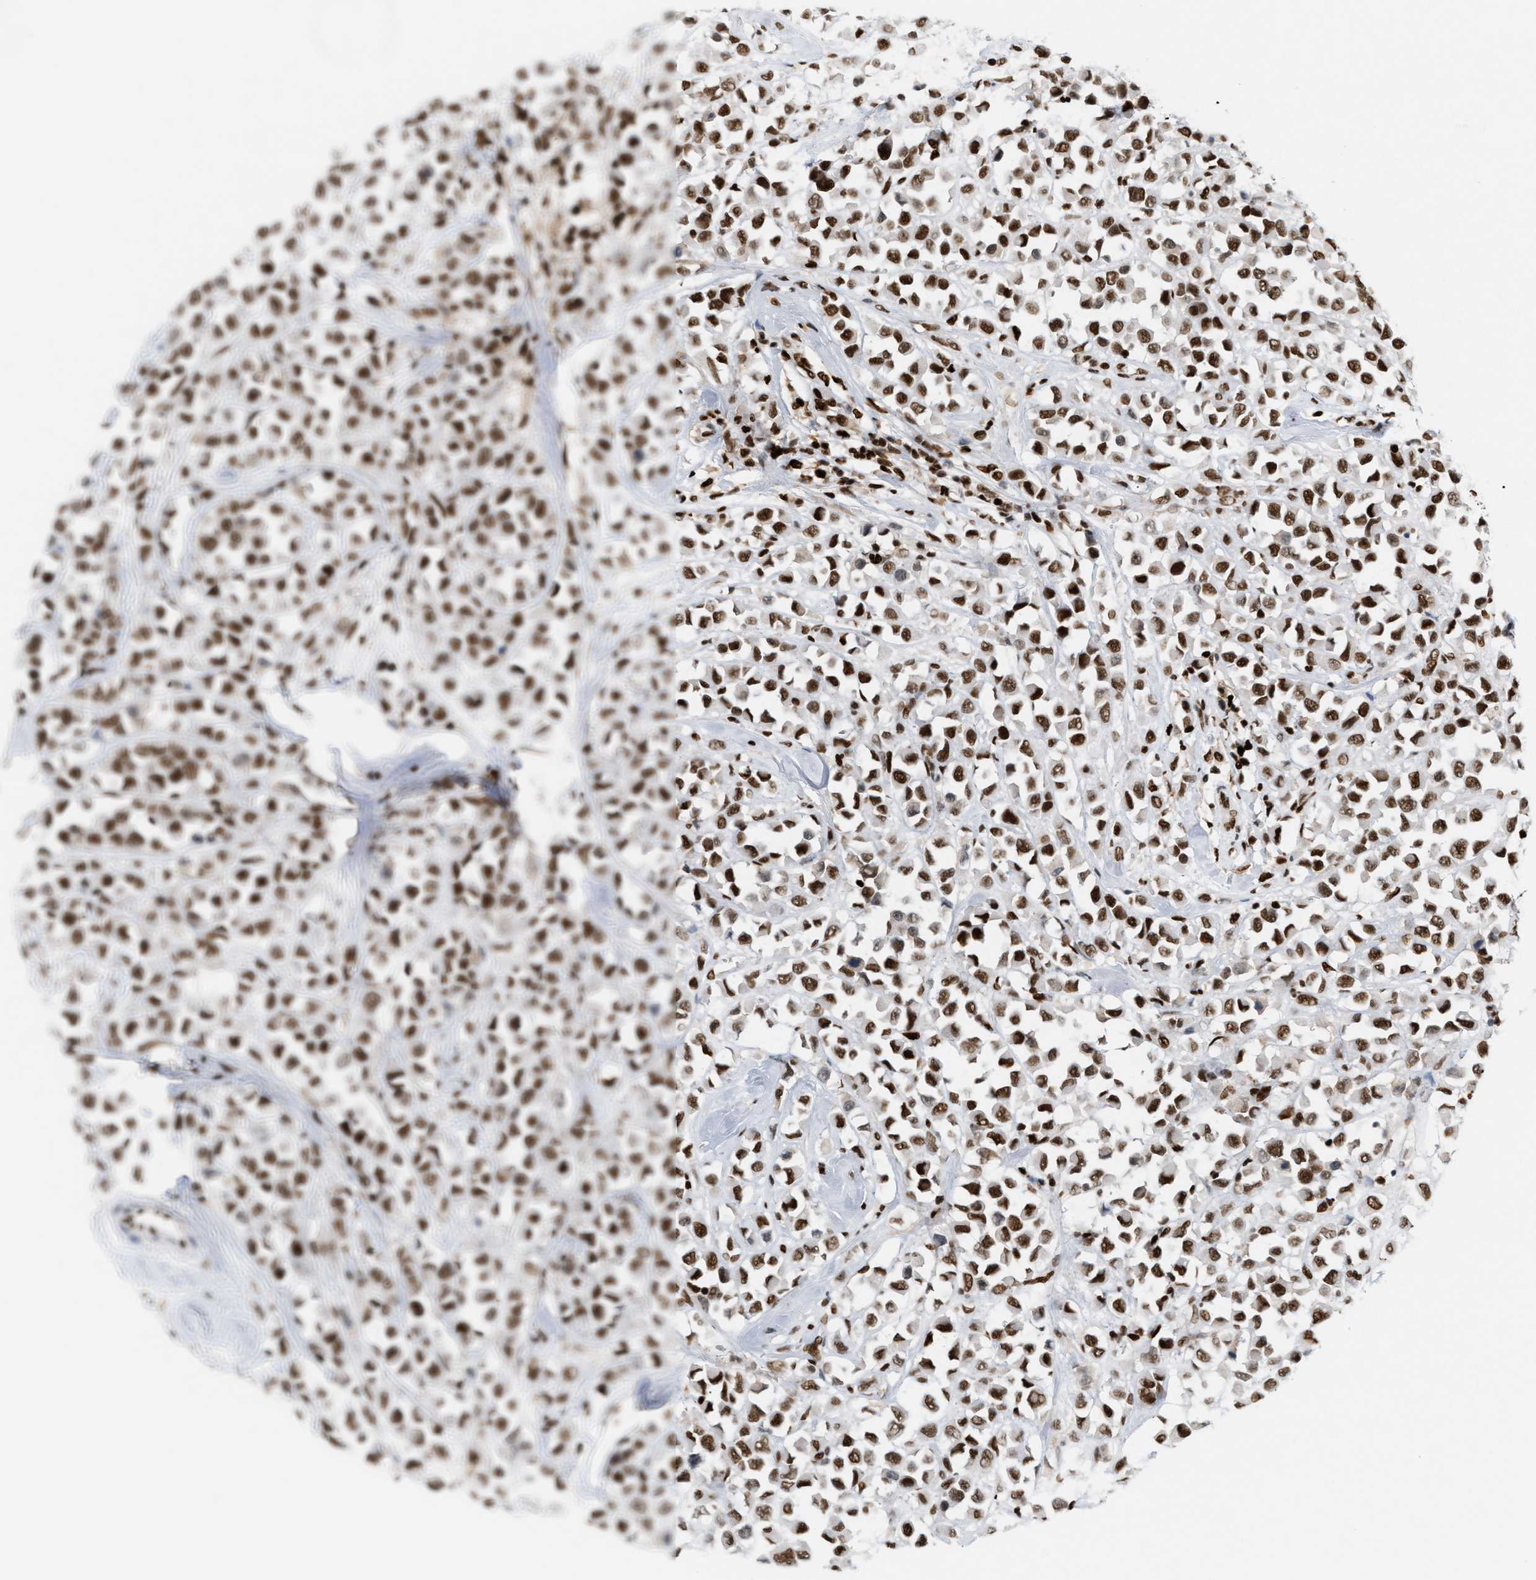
{"staining": {"intensity": "strong", "quantity": ">75%", "location": "nuclear"}, "tissue": "breast cancer", "cell_type": "Tumor cells", "image_type": "cancer", "snomed": [{"axis": "morphology", "description": "Duct carcinoma"}, {"axis": "topography", "description": "Breast"}], "caption": "Breast cancer stained with DAB IHC shows high levels of strong nuclear positivity in about >75% of tumor cells.", "gene": "RNASEK-C17orf49", "patient": {"sex": "female", "age": 61}}